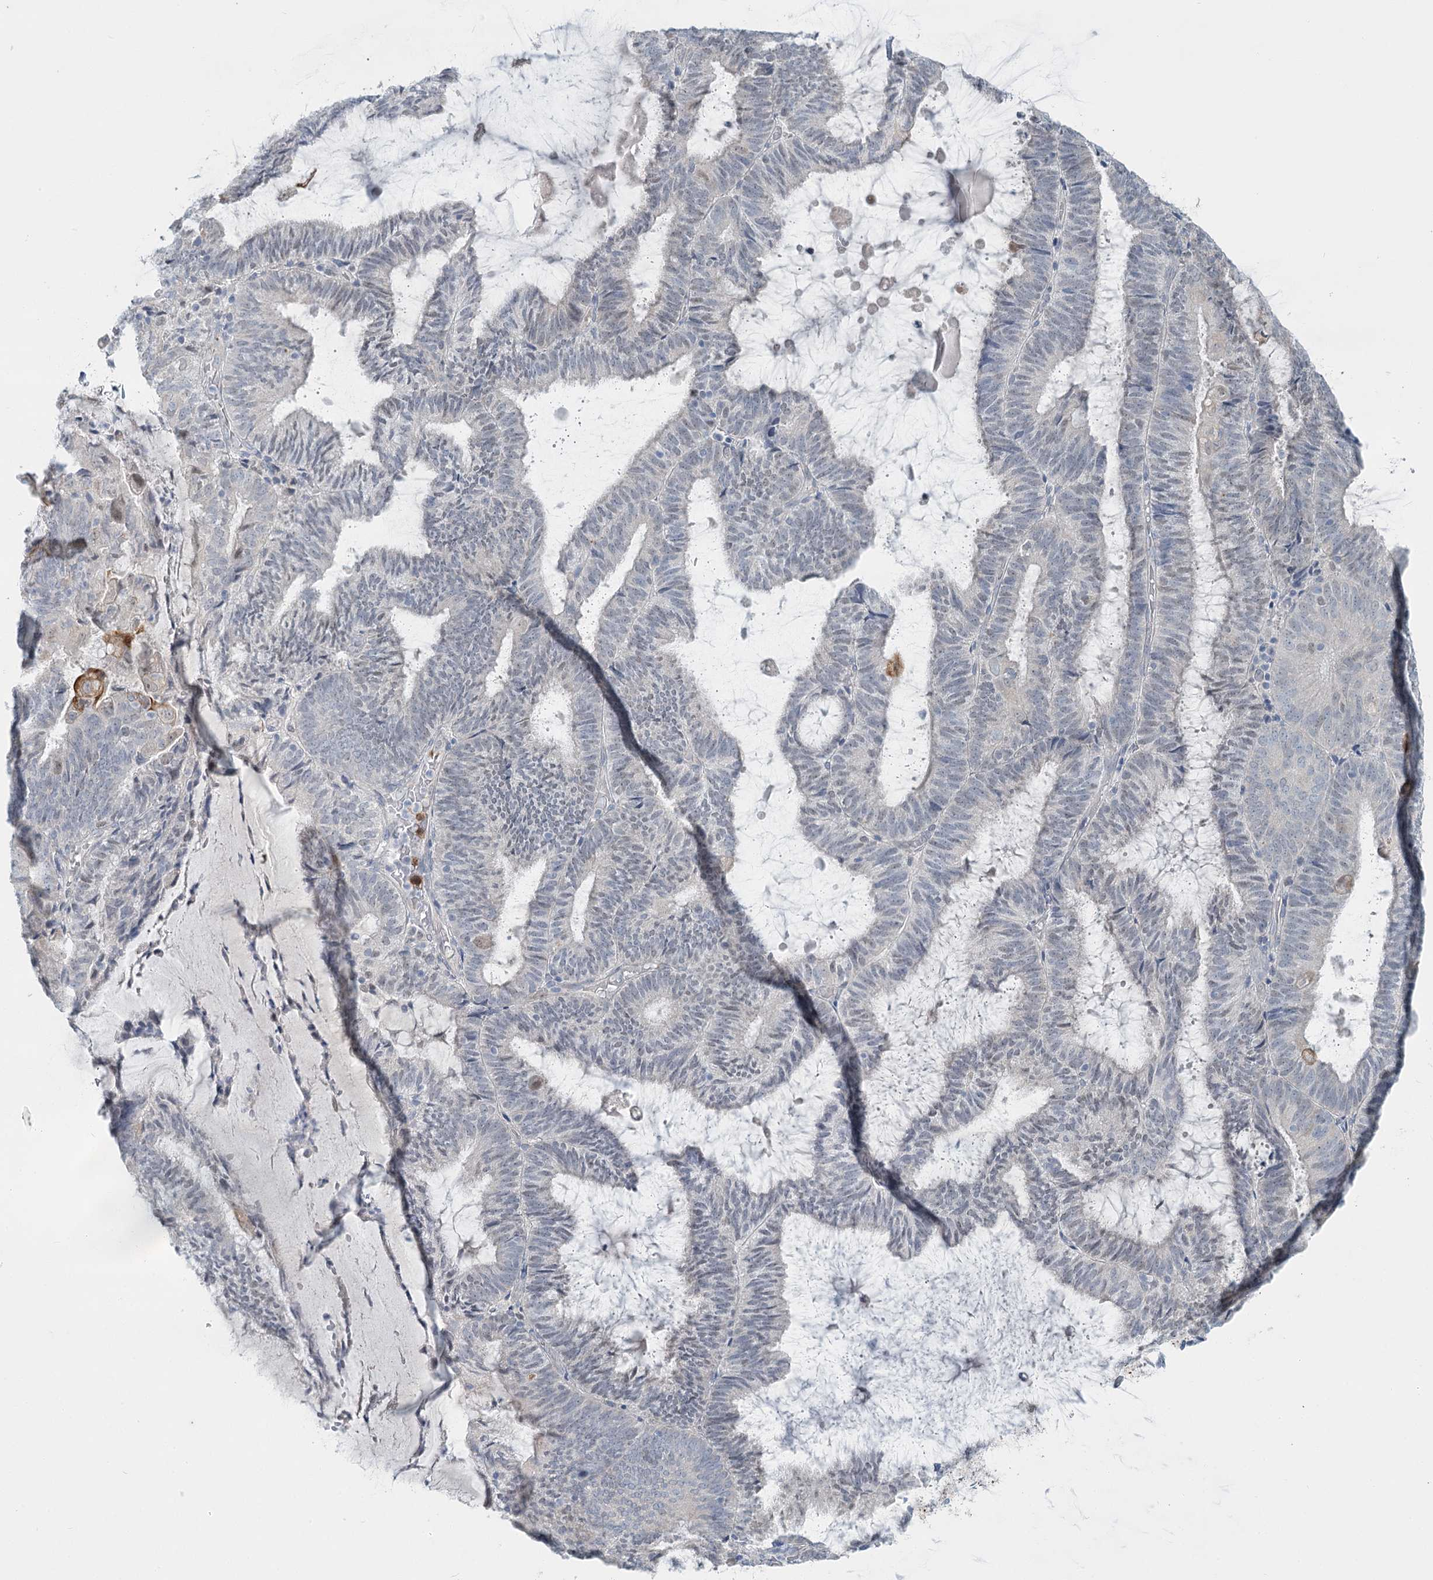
{"staining": {"intensity": "moderate", "quantity": "<25%", "location": "cytoplasmic/membranous"}, "tissue": "endometrial cancer", "cell_type": "Tumor cells", "image_type": "cancer", "snomed": [{"axis": "morphology", "description": "Adenocarcinoma, NOS"}, {"axis": "topography", "description": "Endometrium"}], "caption": "Moderate cytoplasmic/membranous positivity is identified in about <25% of tumor cells in adenocarcinoma (endometrial).", "gene": "ABITRAM", "patient": {"sex": "female", "age": 81}}